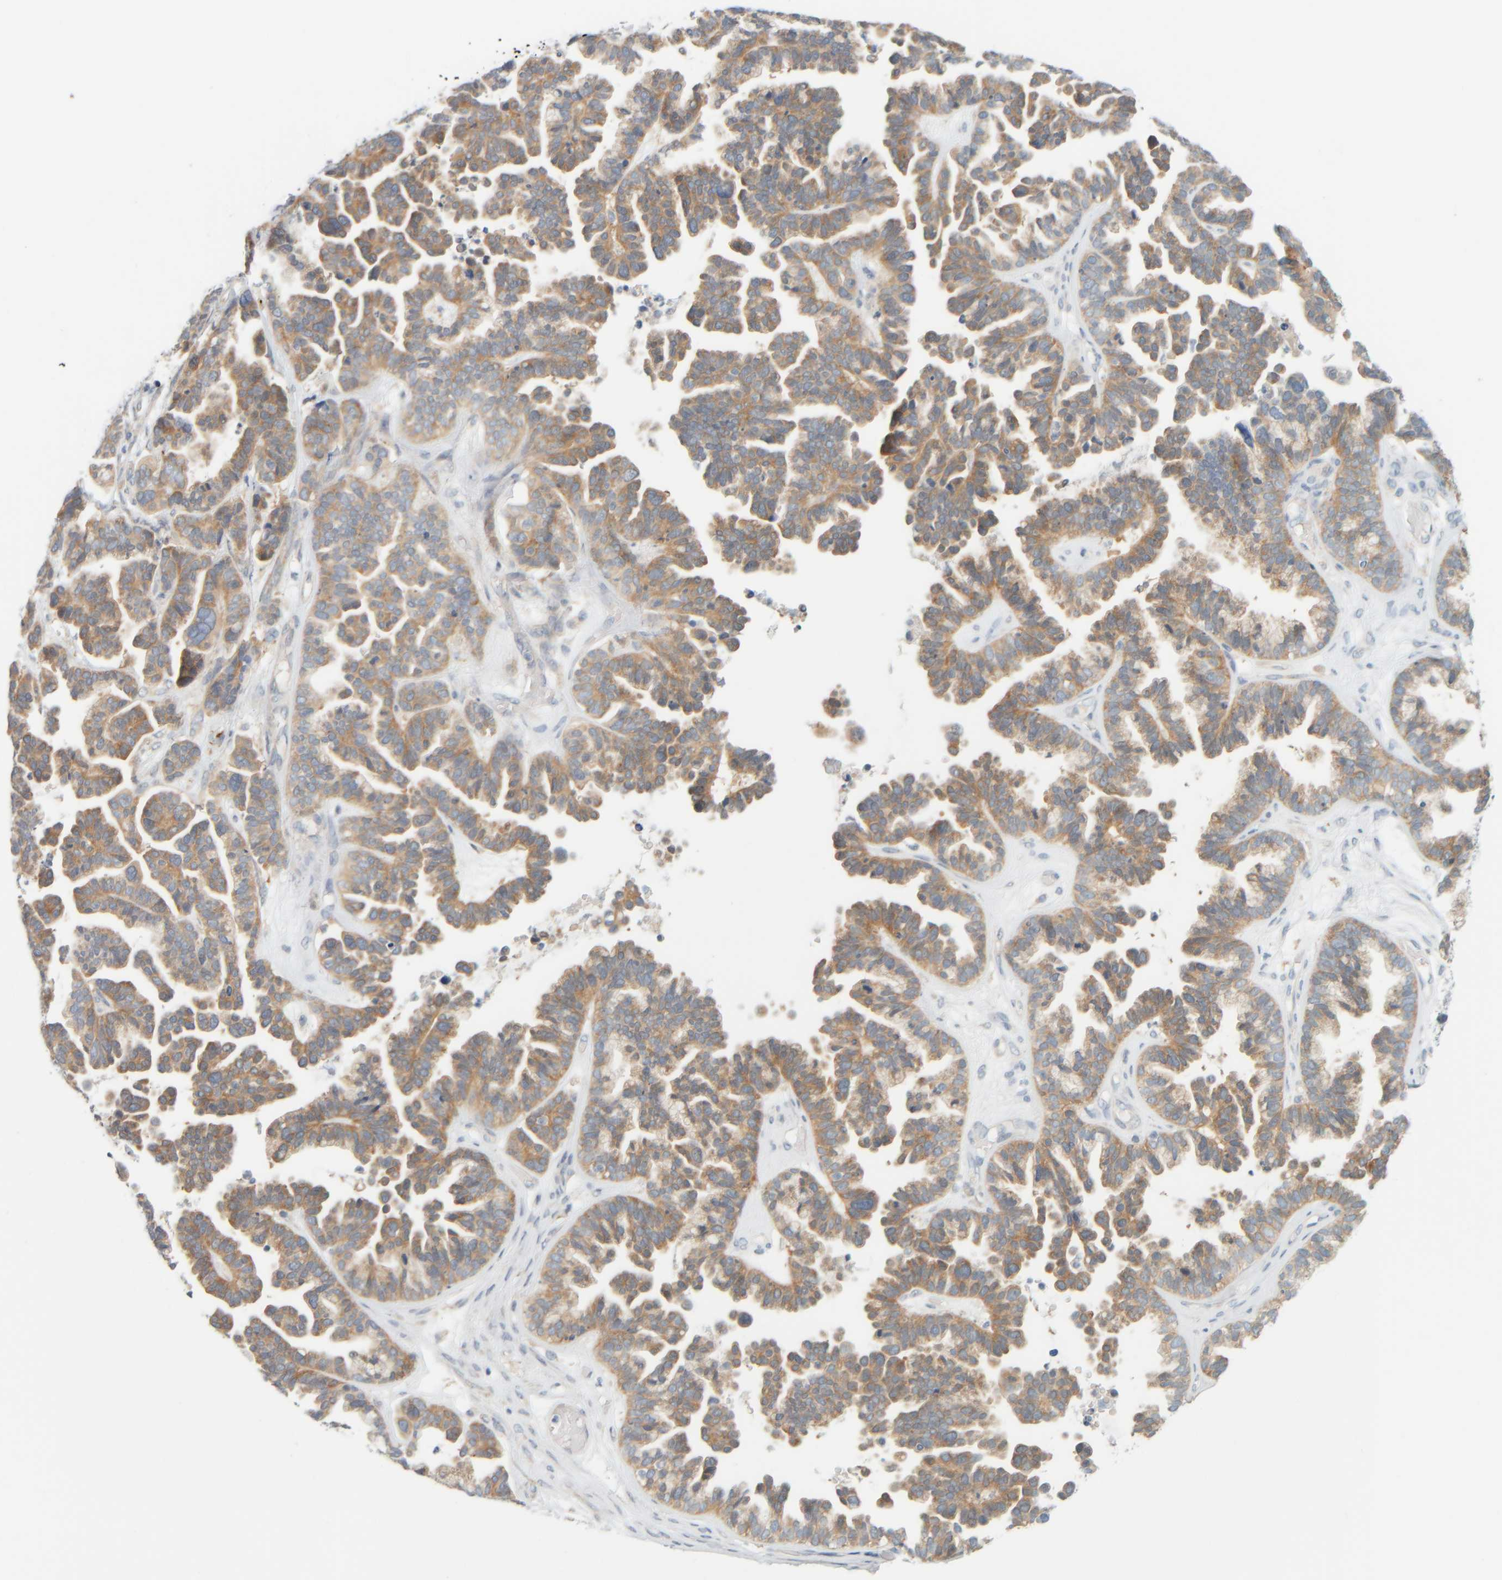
{"staining": {"intensity": "moderate", "quantity": ">75%", "location": "cytoplasmic/membranous"}, "tissue": "ovarian cancer", "cell_type": "Tumor cells", "image_type": "cancer", "snomed": [{"axis": "morphology", "description": "Cystadenocarcinoma, serous, NOS"}, {"axis": "topography", "description": "Ovary"}], "caption": "This histopathology image shows ovarian cancer stained with immunohistochemistry to label a protein in brown. The cytoplasmic/membranous of tumor cells show moderate positivity for the protein. Nuclei are counter-stained blue.", "gene": "PTGES3L-AARSD1", "patient": {"sex": "female", "age": 56}}